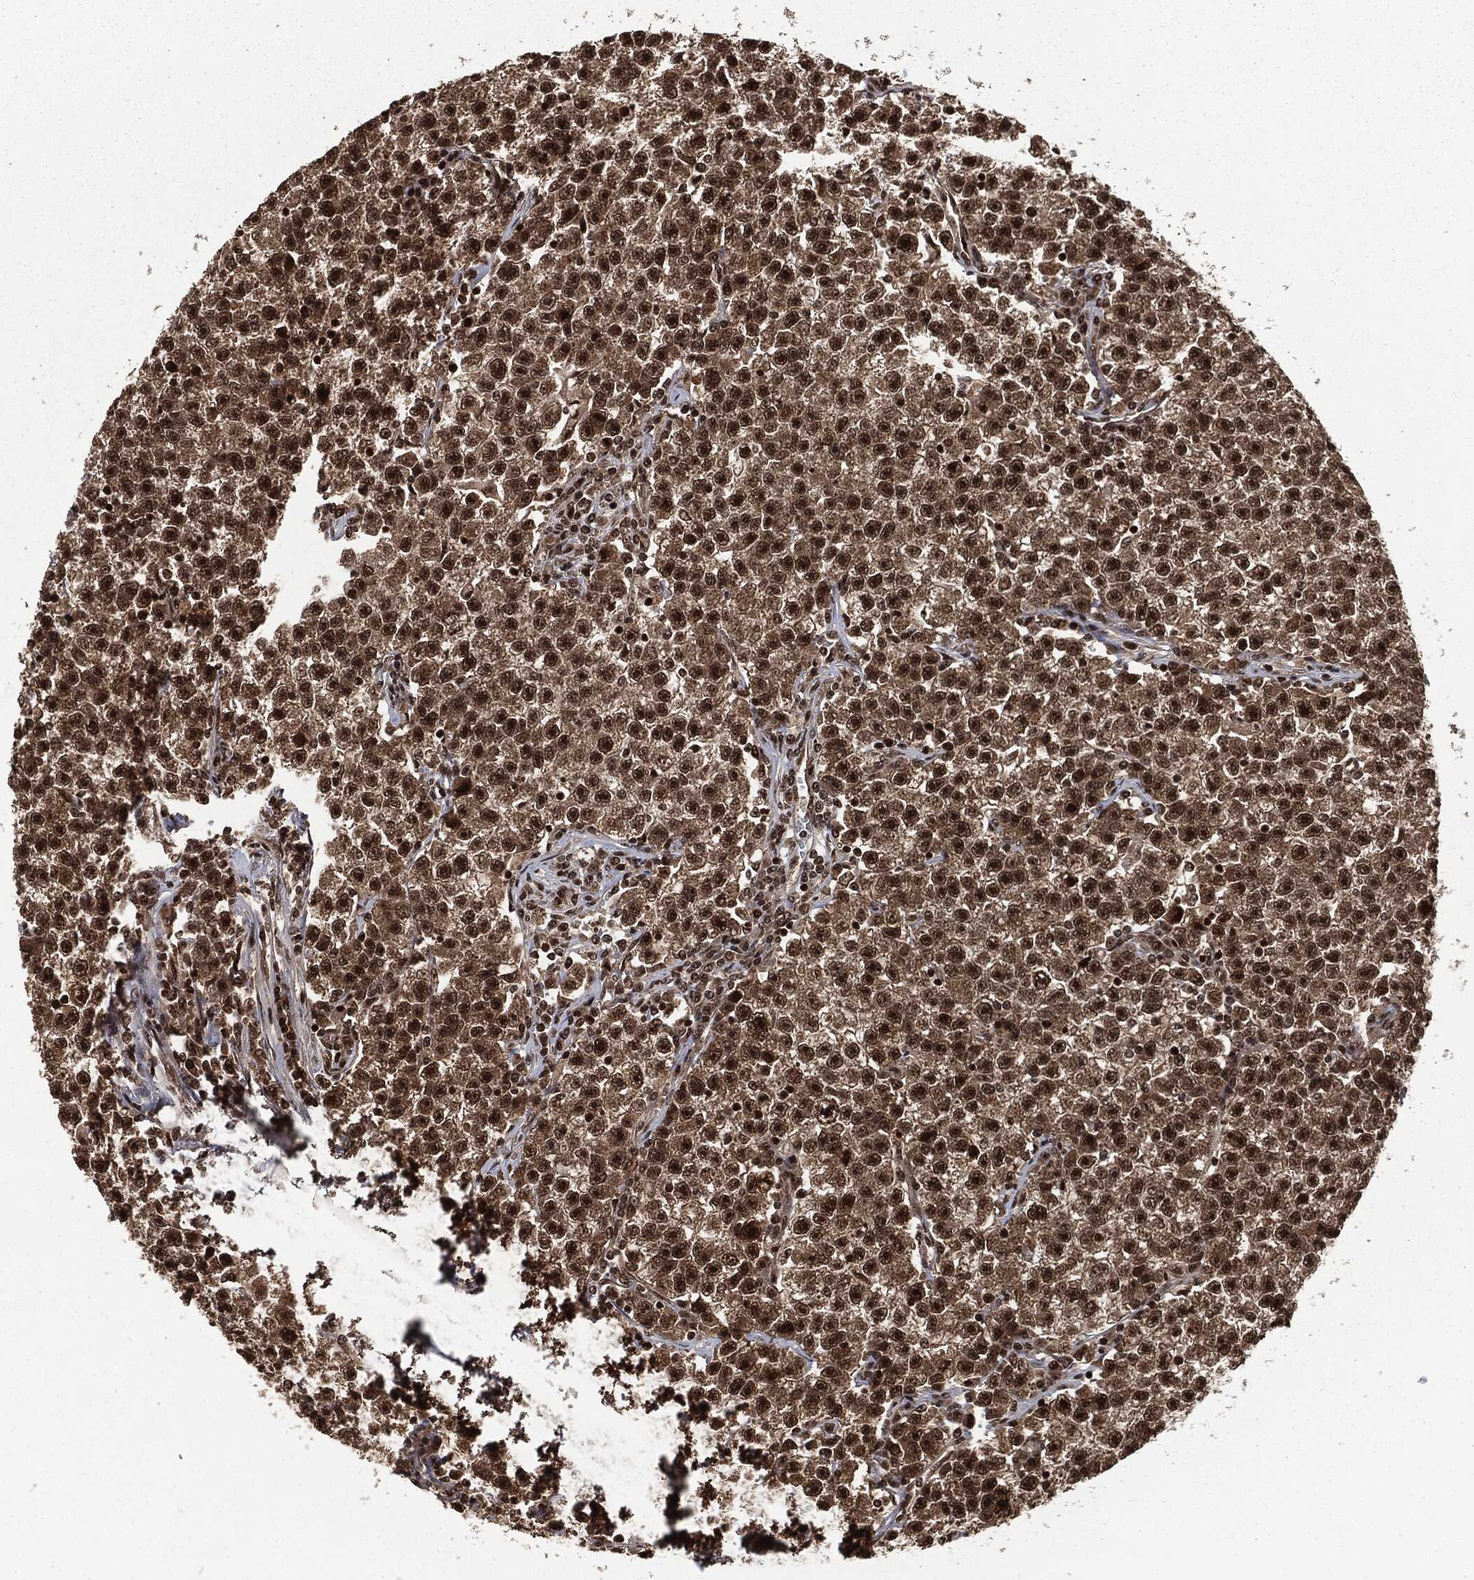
{"staining": {"intensity": "strong", "quantity": ">75%", "location": "nuclear"}, "tissue": "testis cancer", "cell_type": "Tumor cells", "image_type": "cancer", "snomed": [{"axis": "morphology", "description": "Seminoma, NOS"}, {"axis": "topography", "description": "Testis"}], "caption": "Protein staining exhibits strong nuclear positivity in about >75% of tumor cells in testis cancer.", "gene": "NGRN", "patient": {"sex": "male", "age": 22}}